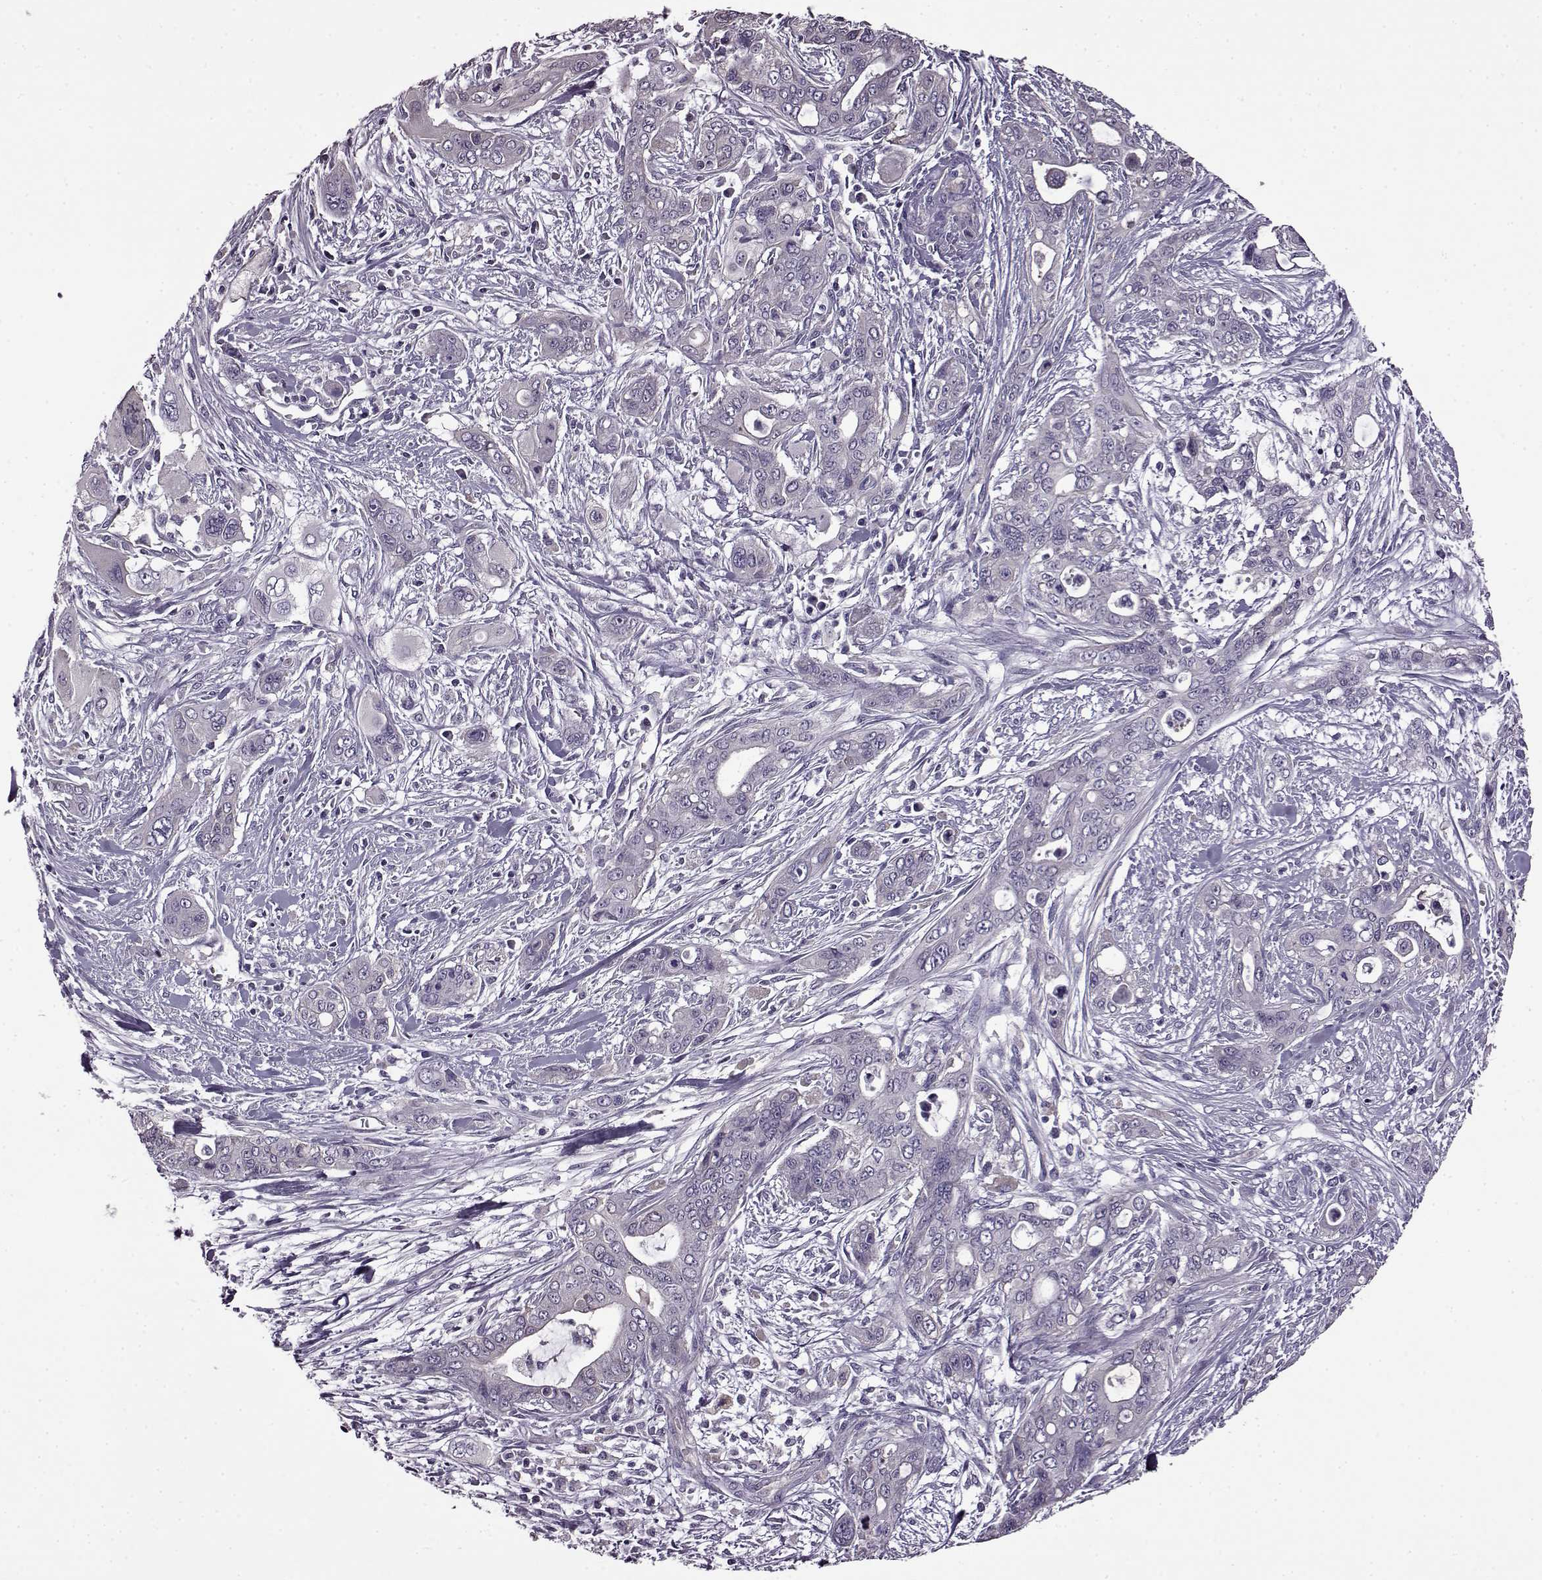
{"staining": {"intensity": "negative", "quantity": "none", "location": "none"}, "tissue": "pancreatic cancer", "cell_type": "Tumor cells", "image_type": "cancer", "snomed": [{"axis": "morphology", "description": "Adenocarcinoma, NOS"}, {"axis": "topography", "description": "Pancreas"}], "caption": "The photomicrograph reveals no significant positivity in tumor cells of pancreatic cancer.", "gene": "EDDM3B", "patient": {"sex": "male", "age": 47}}